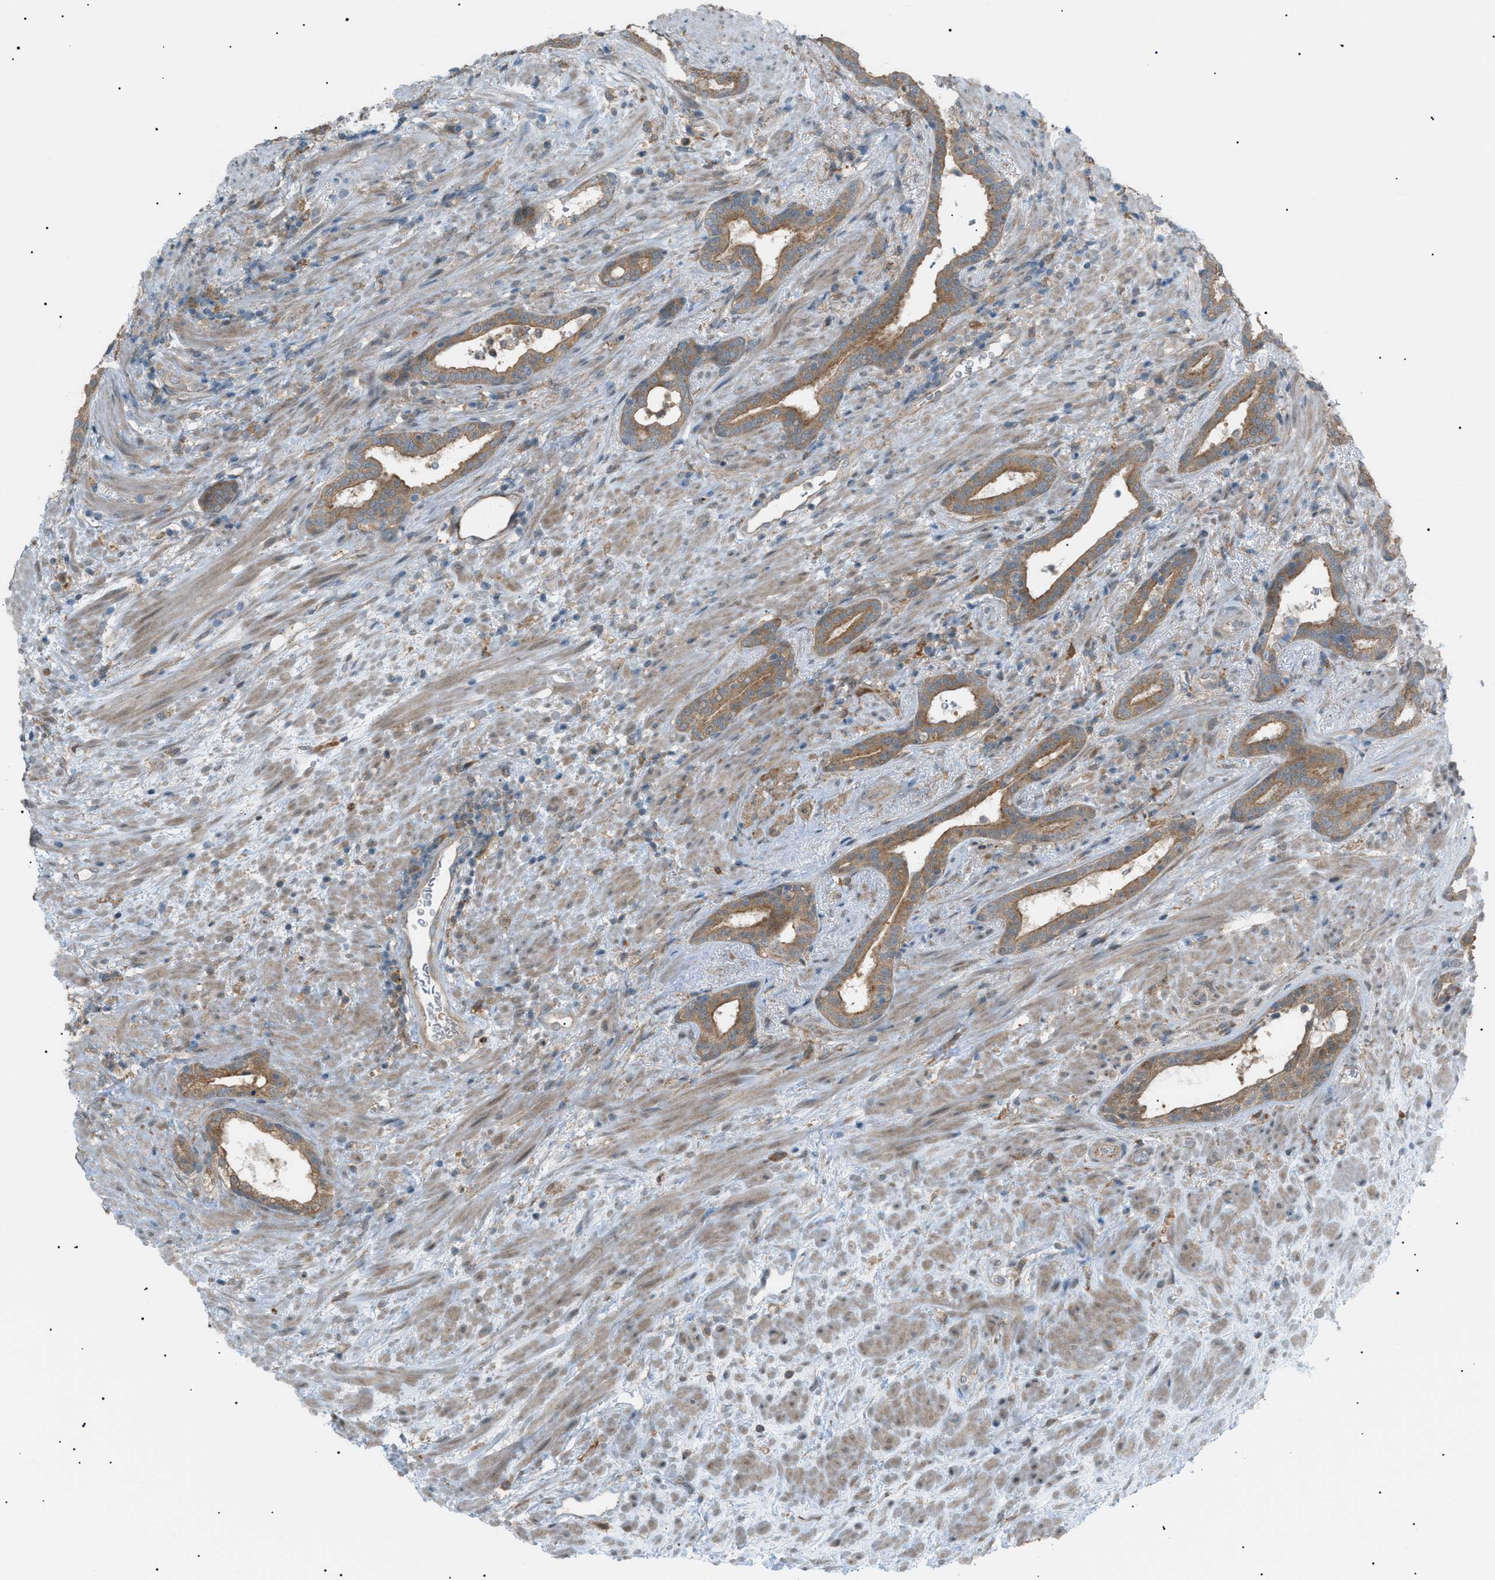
{"staining": {"intensity": "moderate", "quantity": ">75%", "location": "cytoplasmic/membranous"}, "tissue": "prostate cancer", "cell_type": "Tumor cells", "image_type": "cancer", "snomed": [{"axis": "morphology", "description": "Adenocarcinoma, High grade"}, {"axis": "topography", "description": "Prostate"}], "caption": "Protein staining exhibits moderate cytoplasmic/membranous staining in approximately >75% of tumor cells in prostate cancer (adenocarcinoma (high-grade)).", "gene": "LPIN2", "patient": {"sex": "male", "age": 71}}